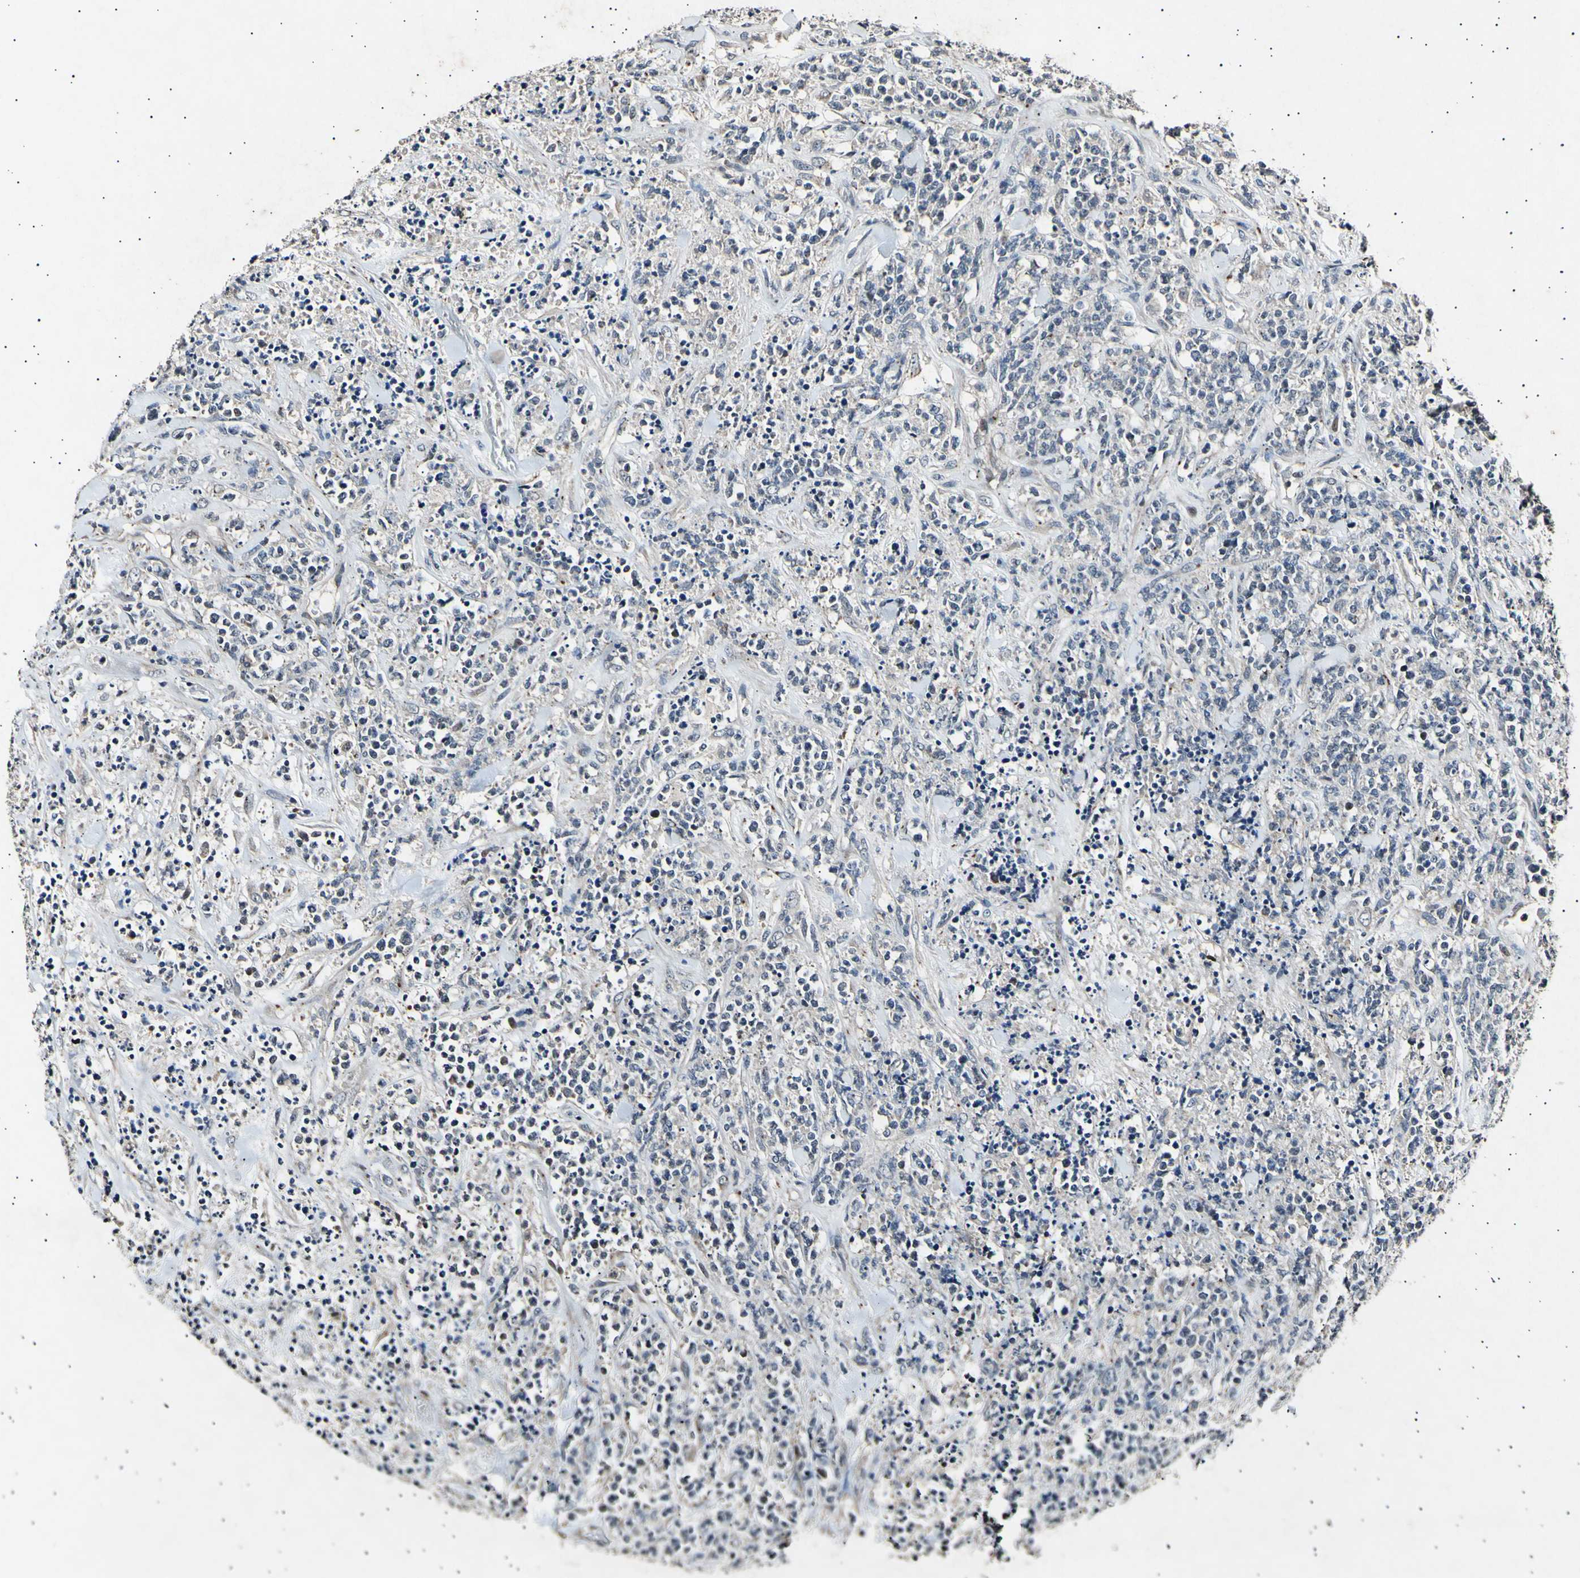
{"staining": {"intensity": "negative", "quantity": "none", "location": "none"}, "tissue": "lymphoma", "cell_type": "Tumor cells", "image_type": "cancer", "snomed": [{"axis": "morphology", "description": "Malignant lymphoma, non-Hodgkin's type, High grade"}, {"axis": "topography", "description": "Soft tissue"}], "caption": "Histopathology image shows no protein staining in tumor cells of lymphoma tissue.", "gene": "ADCY3", "patient": {"sex": "male", "age": 18}}